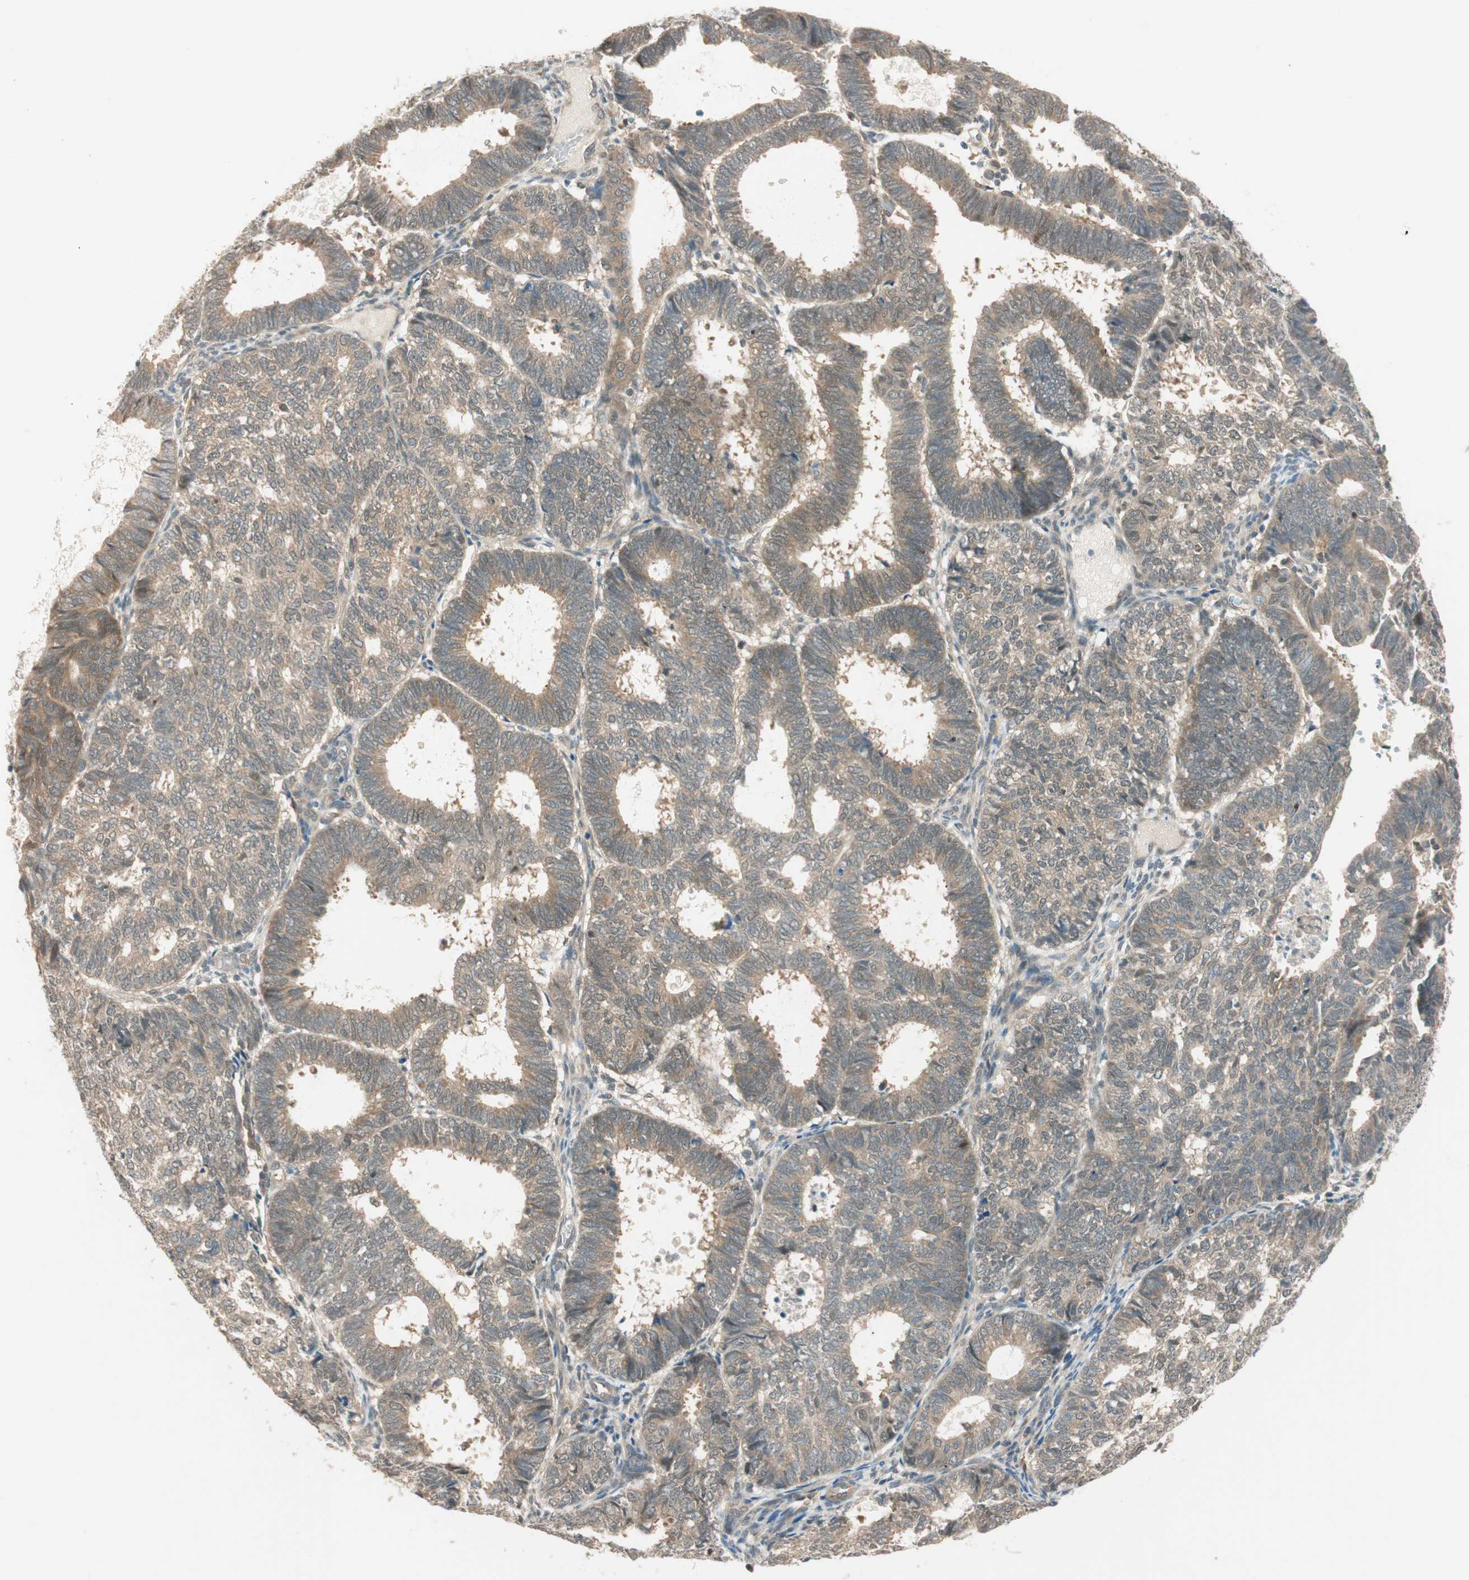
{"staining": {"intensity": "weak", "quantity": ">75%", "location": "cytoplasmic/membranous"}, "tissue": "endometrial cancer", "cell_type": "Tumor cells", "image_type": "cancer", "snomed": [{"axis": "morphology", "description": "Adenocarcinoma, NOS"}, {"axis": "topography", "description": "Uterus"}], "caption": "The micrograph displays immunohistochemical staining of endometrial adenocarcinoma. There is weak cytoplasmic/membranous expression is seen in about >75% of tumor cells.", "gene": "PSMD8", "patient": {"sex": "female", "age": 60}}